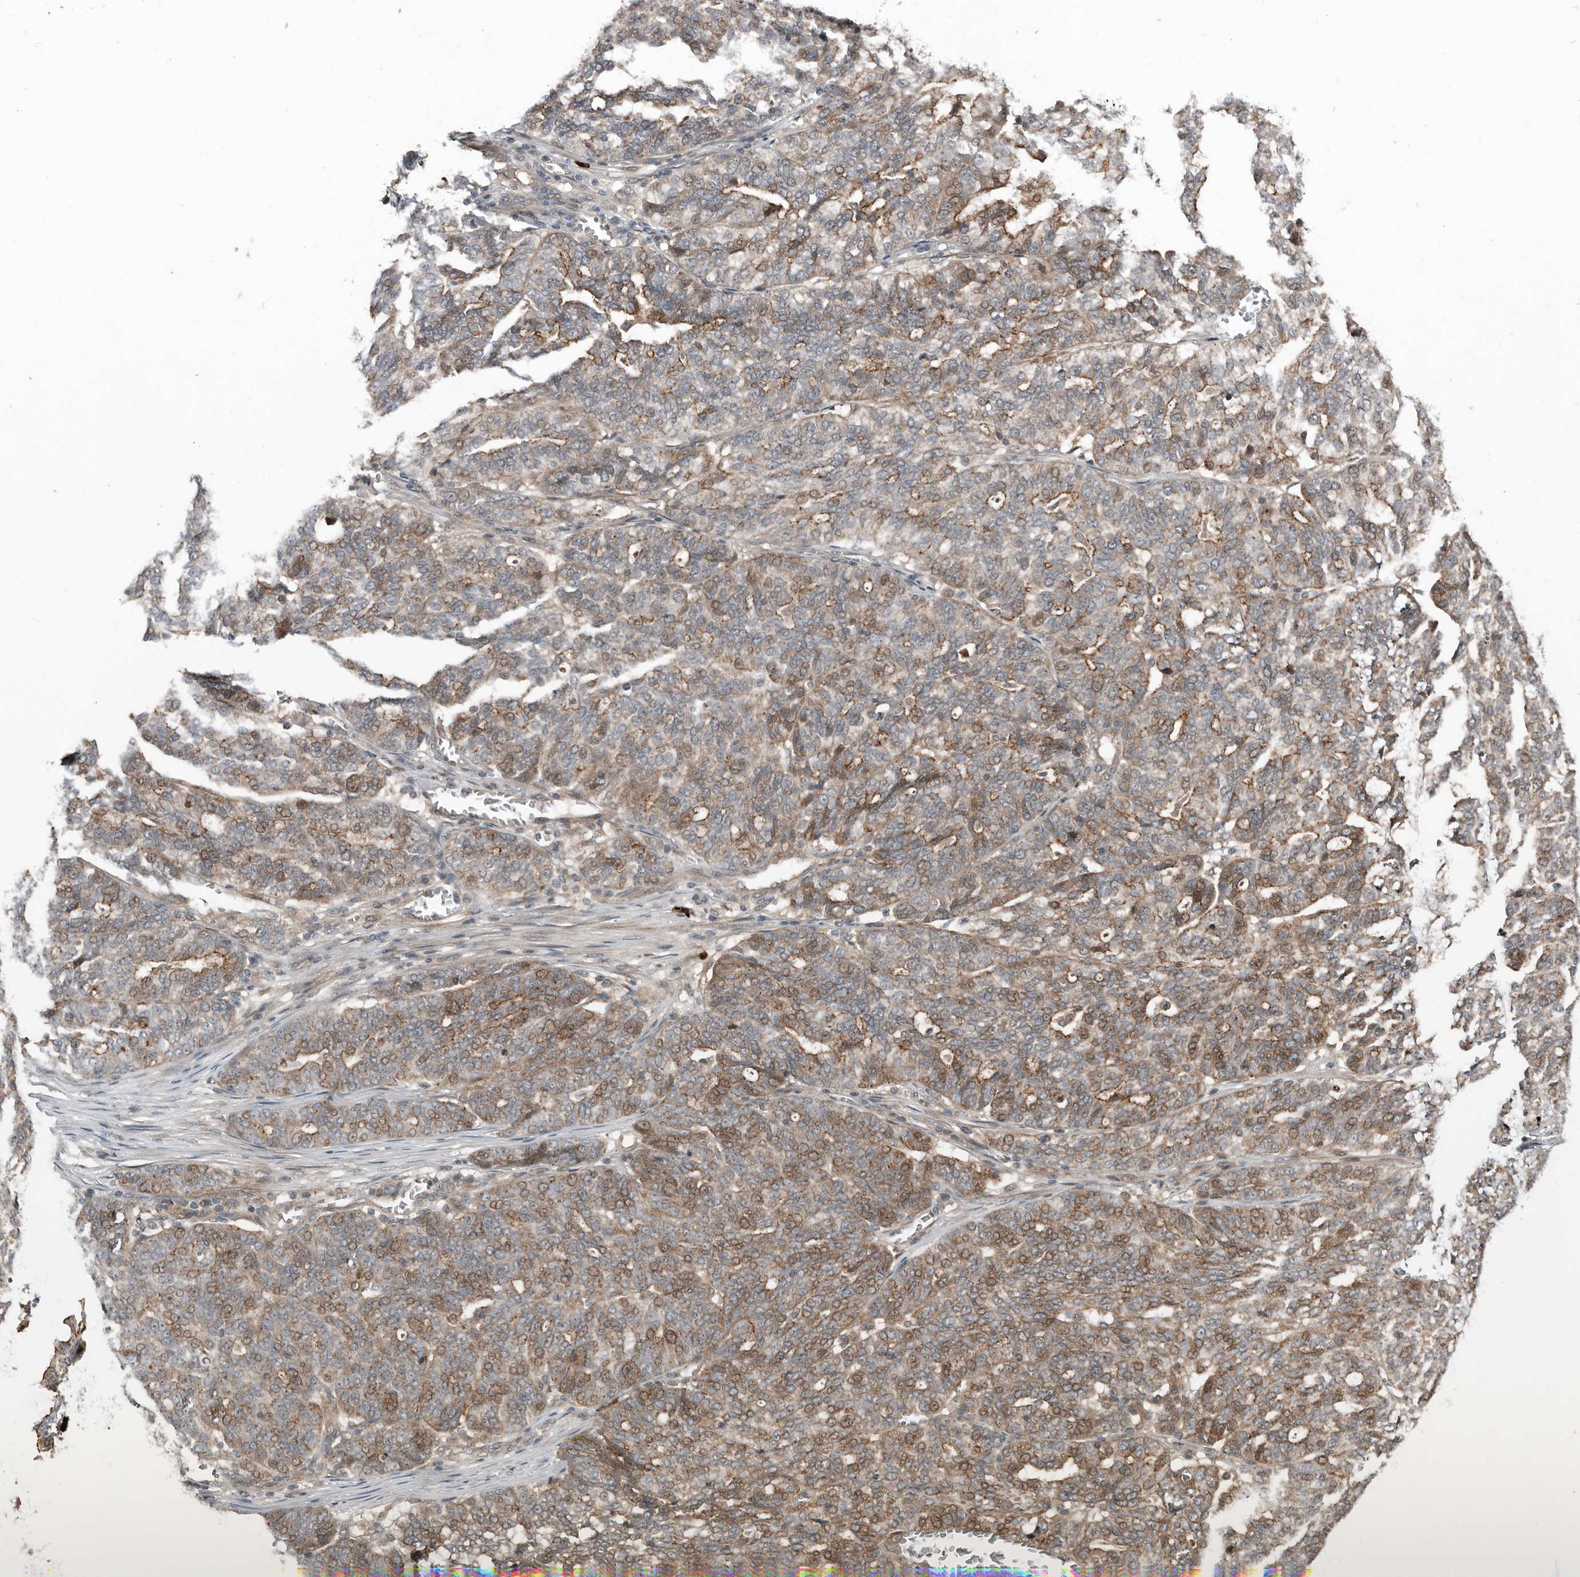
{"staining": {"intensity": "moderate", "quantity": "25%-75%", "location": "nuclear"}, "tissue": "ovarian cancer", "cell_type": "Tumor cells", "image_type": "cancer", "snomed": [{"axis": "morphology", "description": "Cystadenocarcinoma, serous, NOS"}, {"axis": "topography", "description": "Ovary"}], "caption": "A histopathology image showing moderate nuclear positivity in approximately 25%-75% of tumor cells in ovarian cancer (serous cystadenocarcinoma), as visualized by brown immunohistochemical staining.", "gene": "TEAD3", "patient": {"sex": "female", "age": 59}}